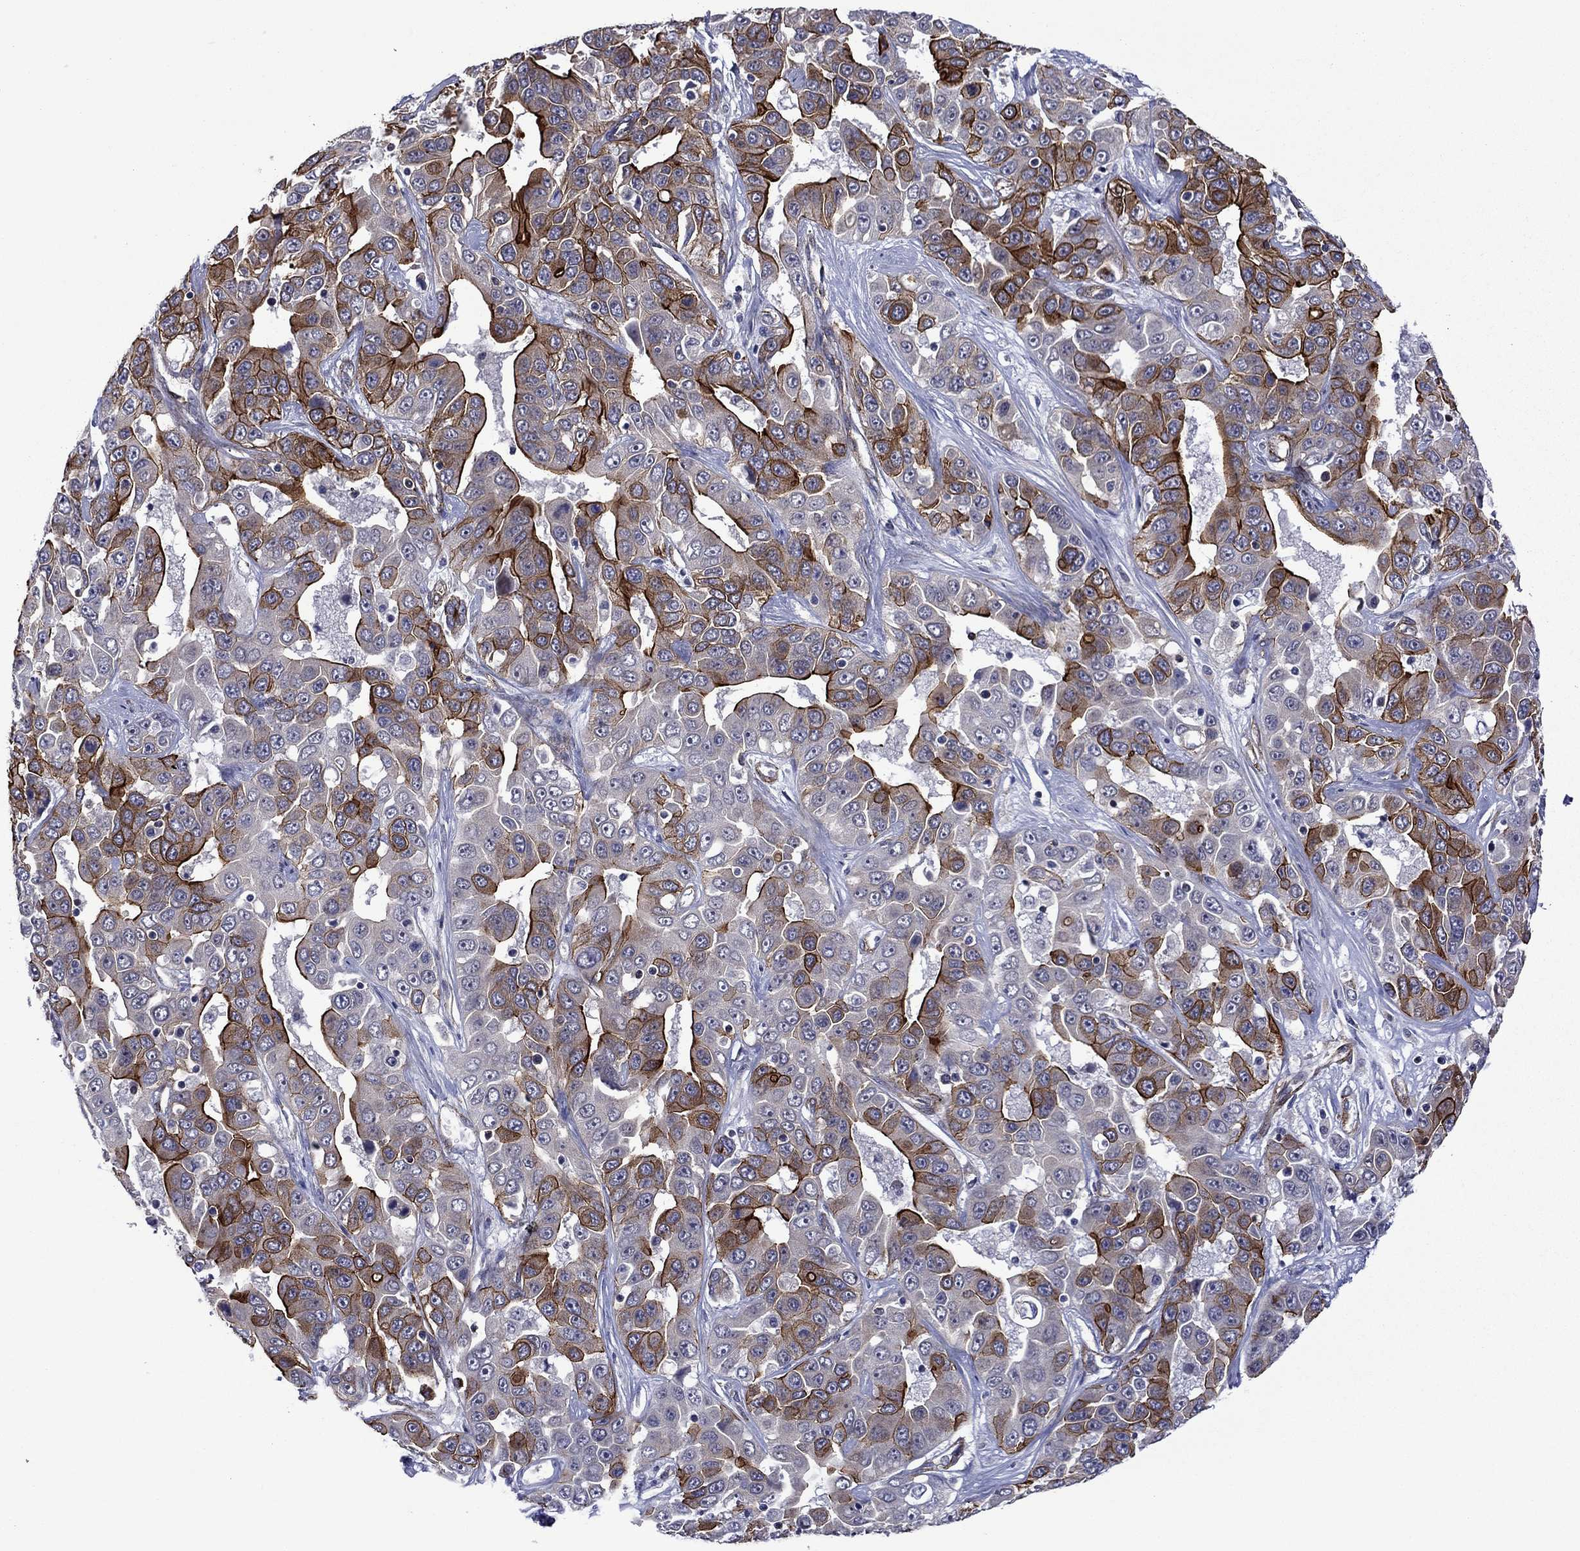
{"staining": {"intensity": "strong", "quantity": "25%-75%", "location": "cytoplasmic/membranous"}, "tissue": "liver cancer", "cell_type": "Tumor cells", "image_type": "cancer", "snomed": [{"axis": "morphology", "description": "Cholangiocarcinoma"}, {"axis": "topography", "description": "Liver"}], "caption": "Human cholangiocarcinoma (liver) stained with a protein marker exhibits strong staining in tumor cells.", "gene": "LMO7", "patient": {"sex": "female", "age": 52}}